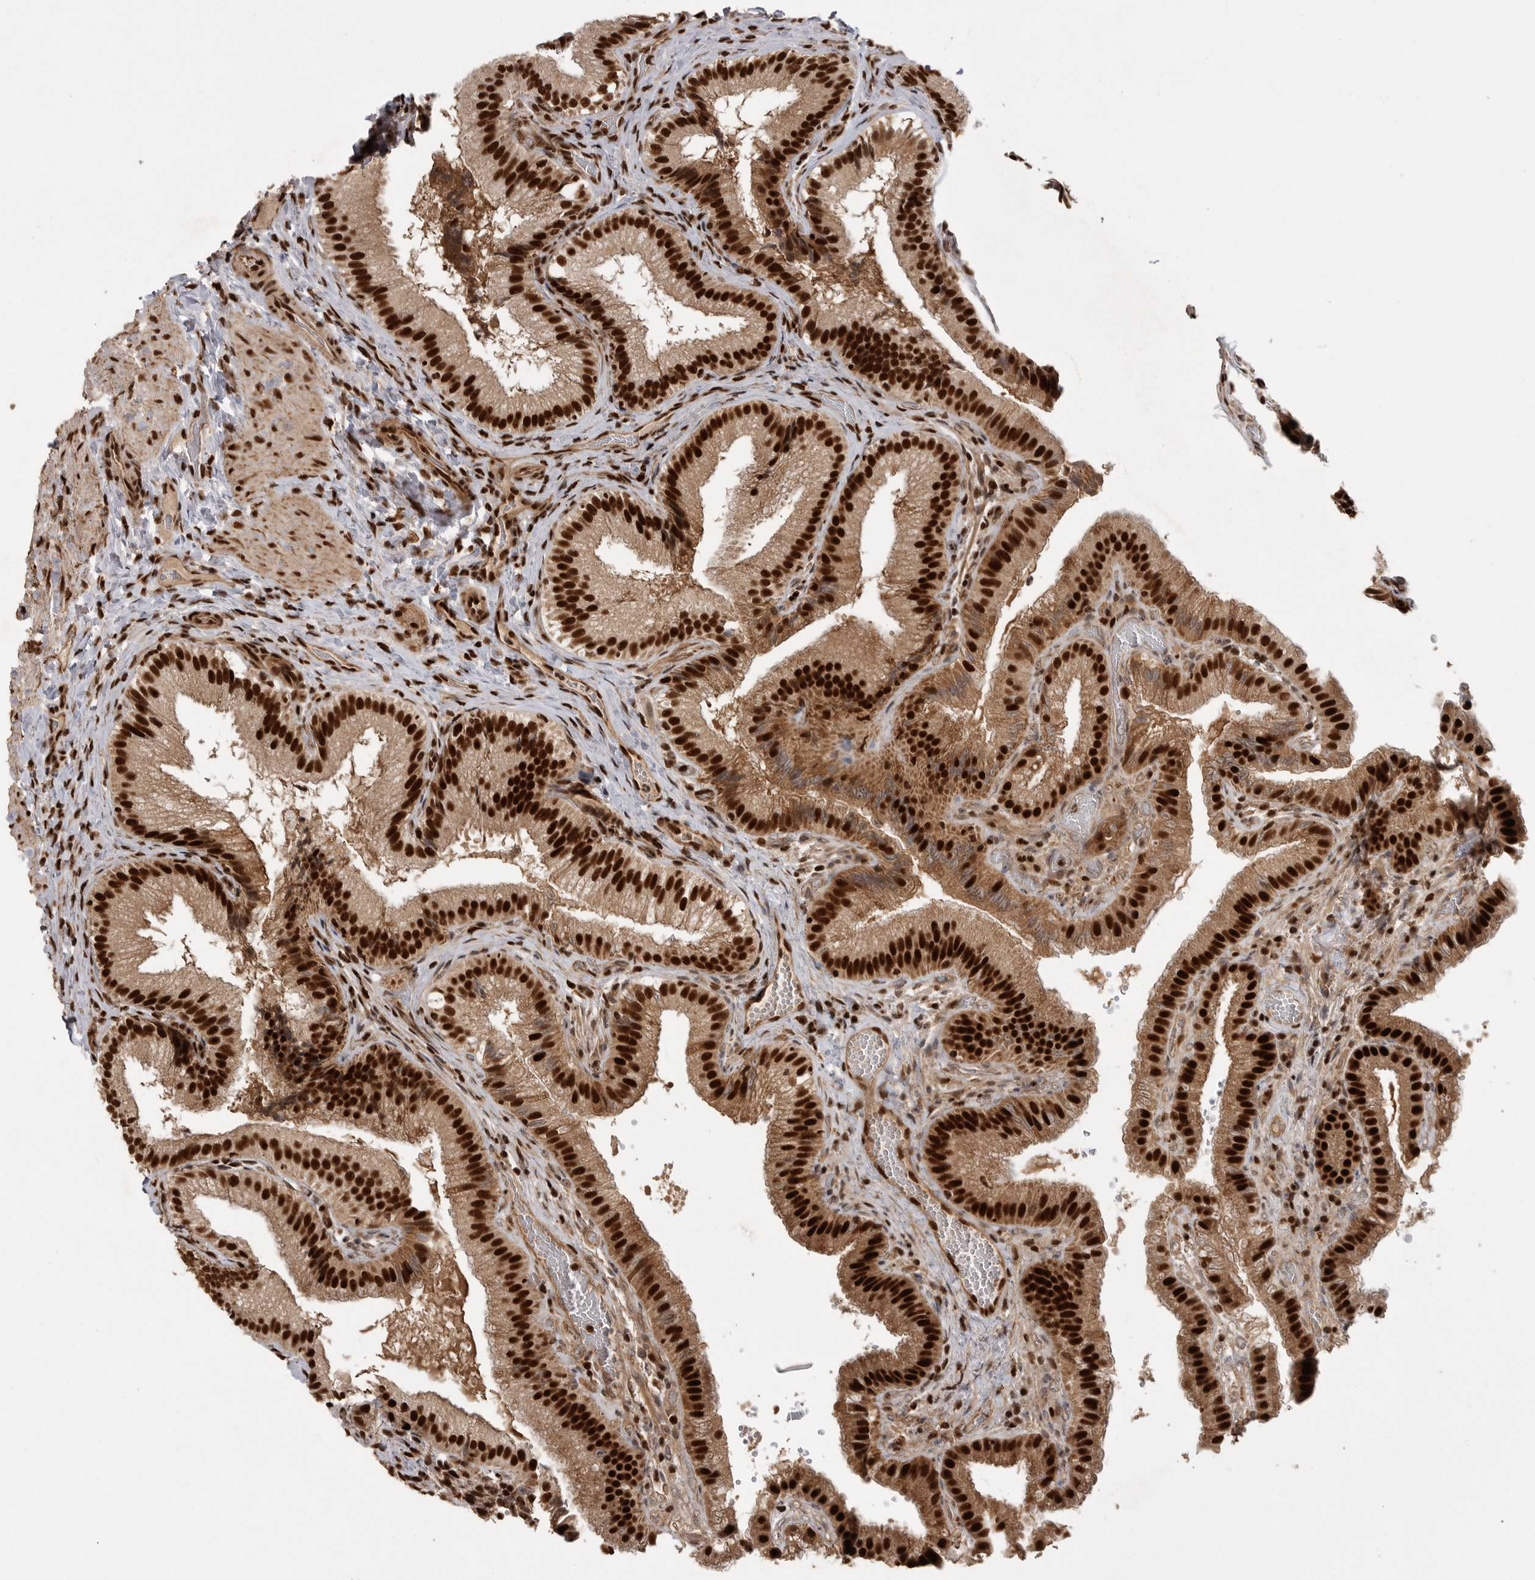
{"staining": {"intensity": "strong", "quantity": ">75%", "location": "nuclear"}, "tissue": "gallbladder", "cell_type": "Glandular cells", "image_type": "normal", "snomed": [{"axis": "morphology", "description": "Normal tissue, NOS"}, {"axis": "topography", "description": "Gallbladder"}], "caption": "Normal gallbladder demonstrates strong nuclear positivity in approximately >75% of glandular cells.", "gene": "PPP1R8", "patient": {"sex": "female", "age": 30}}